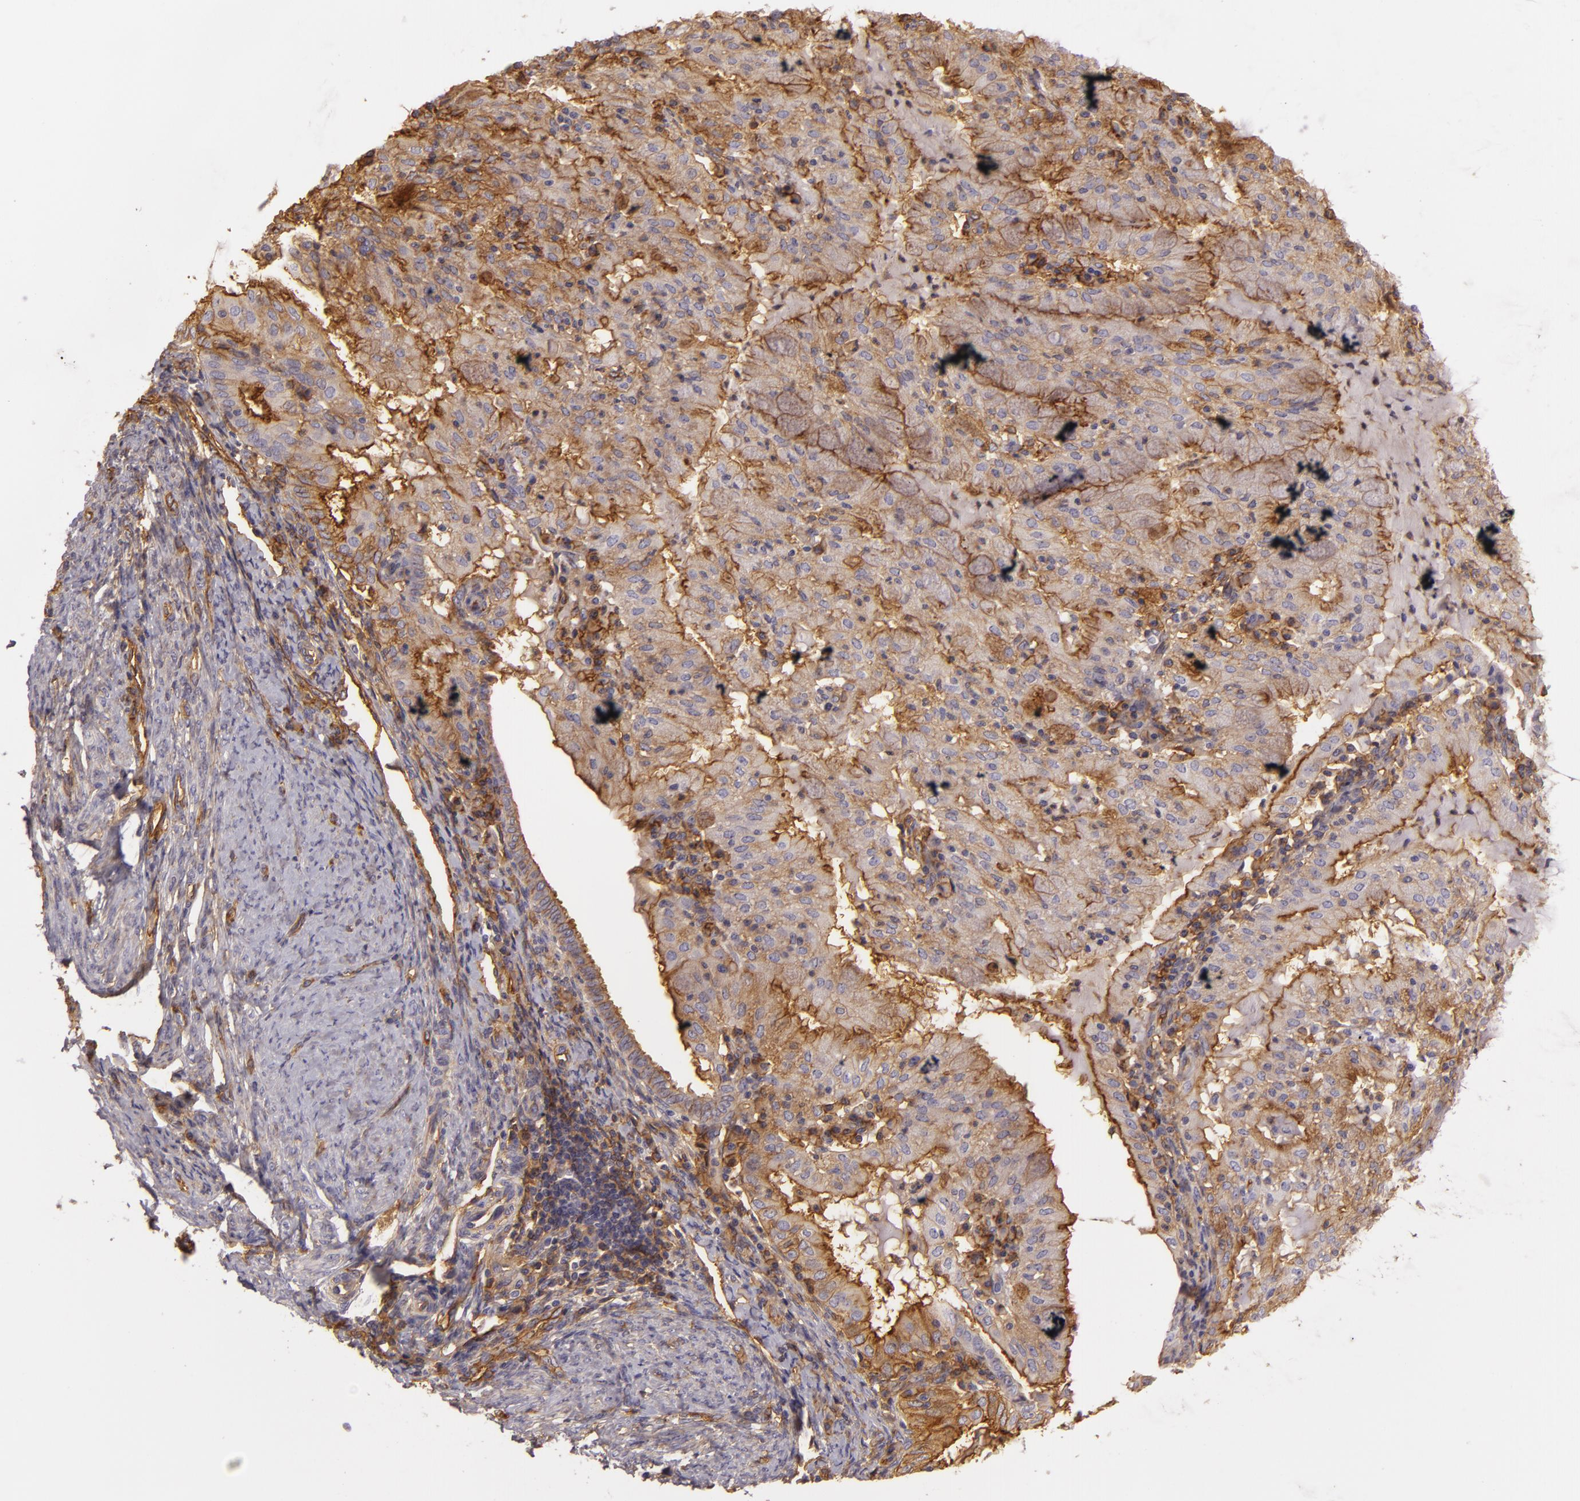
{"staining": {"intensity": "moderate", "quantity": "25%-75%", "location": "cytoplasmic/membranous"}, "tissue": "endometrial cancer", "cell_type": "Tumor cells", "image_type": "cancer", "snomed": [{"axis": "morphology", "description": "Adenocarcinoma, NOS"}, {"axis": "topography", "description": "Endometrium"}], "caption": "A histopathology image of human adenocarcinoma (endometrial) stained for a protein demonstrates moderate cytoplasmic/membranous brown staining in tumor cells. The staining was performed using DAB to visualize the protein expression in brown, while the nuclei were stained in blue with hematoxylin (Magnification: 20x).", "gene": "CD59", "patient": {"sex": "female", "age": 63}}